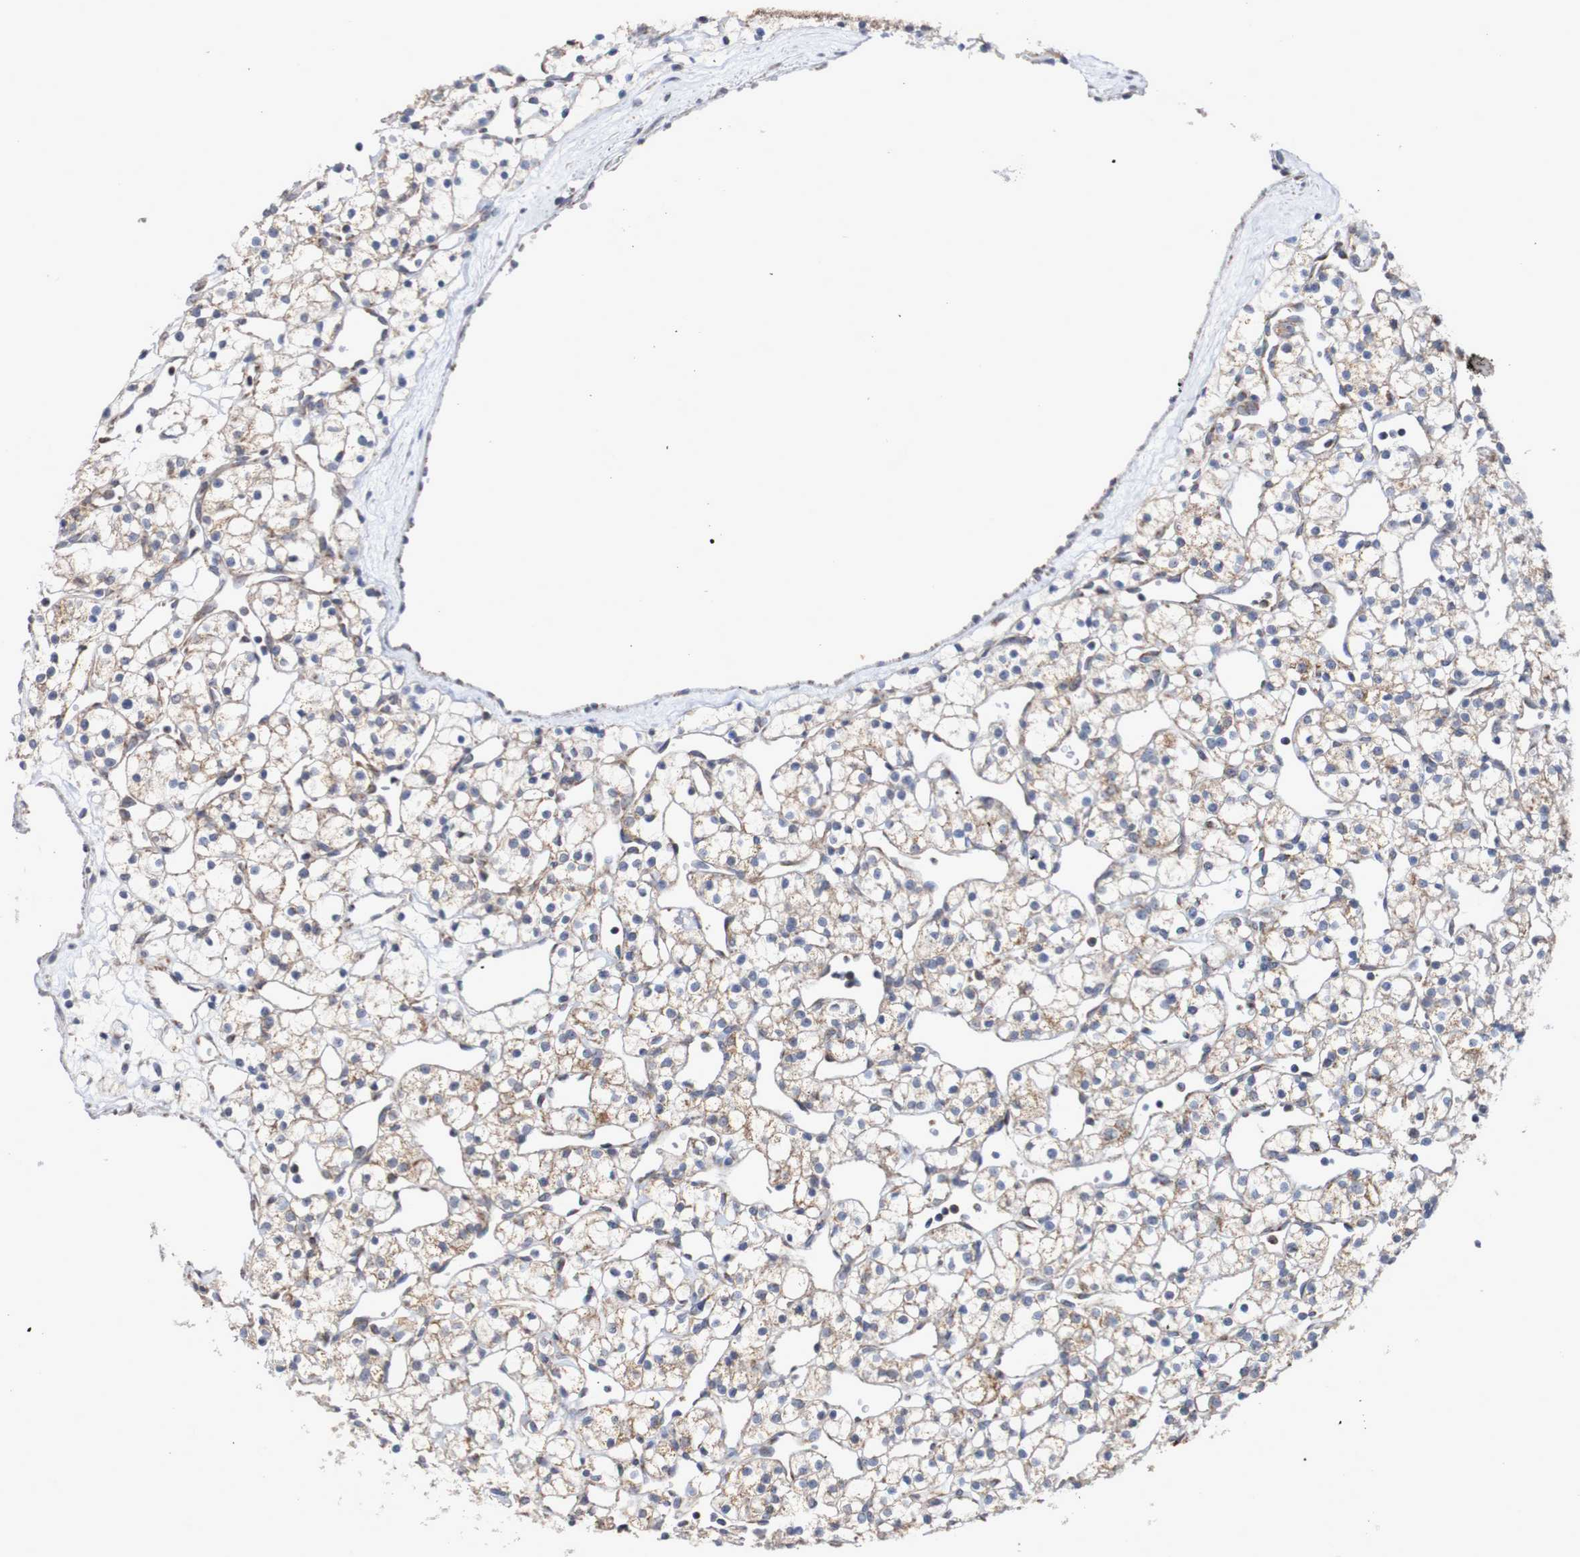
{"staining": {"intensity": "weak", "quantity": ">75%", "location": "cytoplasmic/membranous"}, "tissue": "renal cancer", "cell_type": "Tumor cells", "image_type": "cancer", "snomed": [{"axis": "morphology", "description": "Adenocarcinoma, NOS"}, {"axis": "topography", "description": "Kidney"}], "caption": "This histopathology image displays renal cancer stained with immunohistochemistry (IHC) to label a protein in brown. The cytoplasmic/membranous of tumor cells show weak positivity for the protein. Nuclei are counter-stained blue.", "gene": "DVL1", "patient": {"sex": "female", "age": 60}}